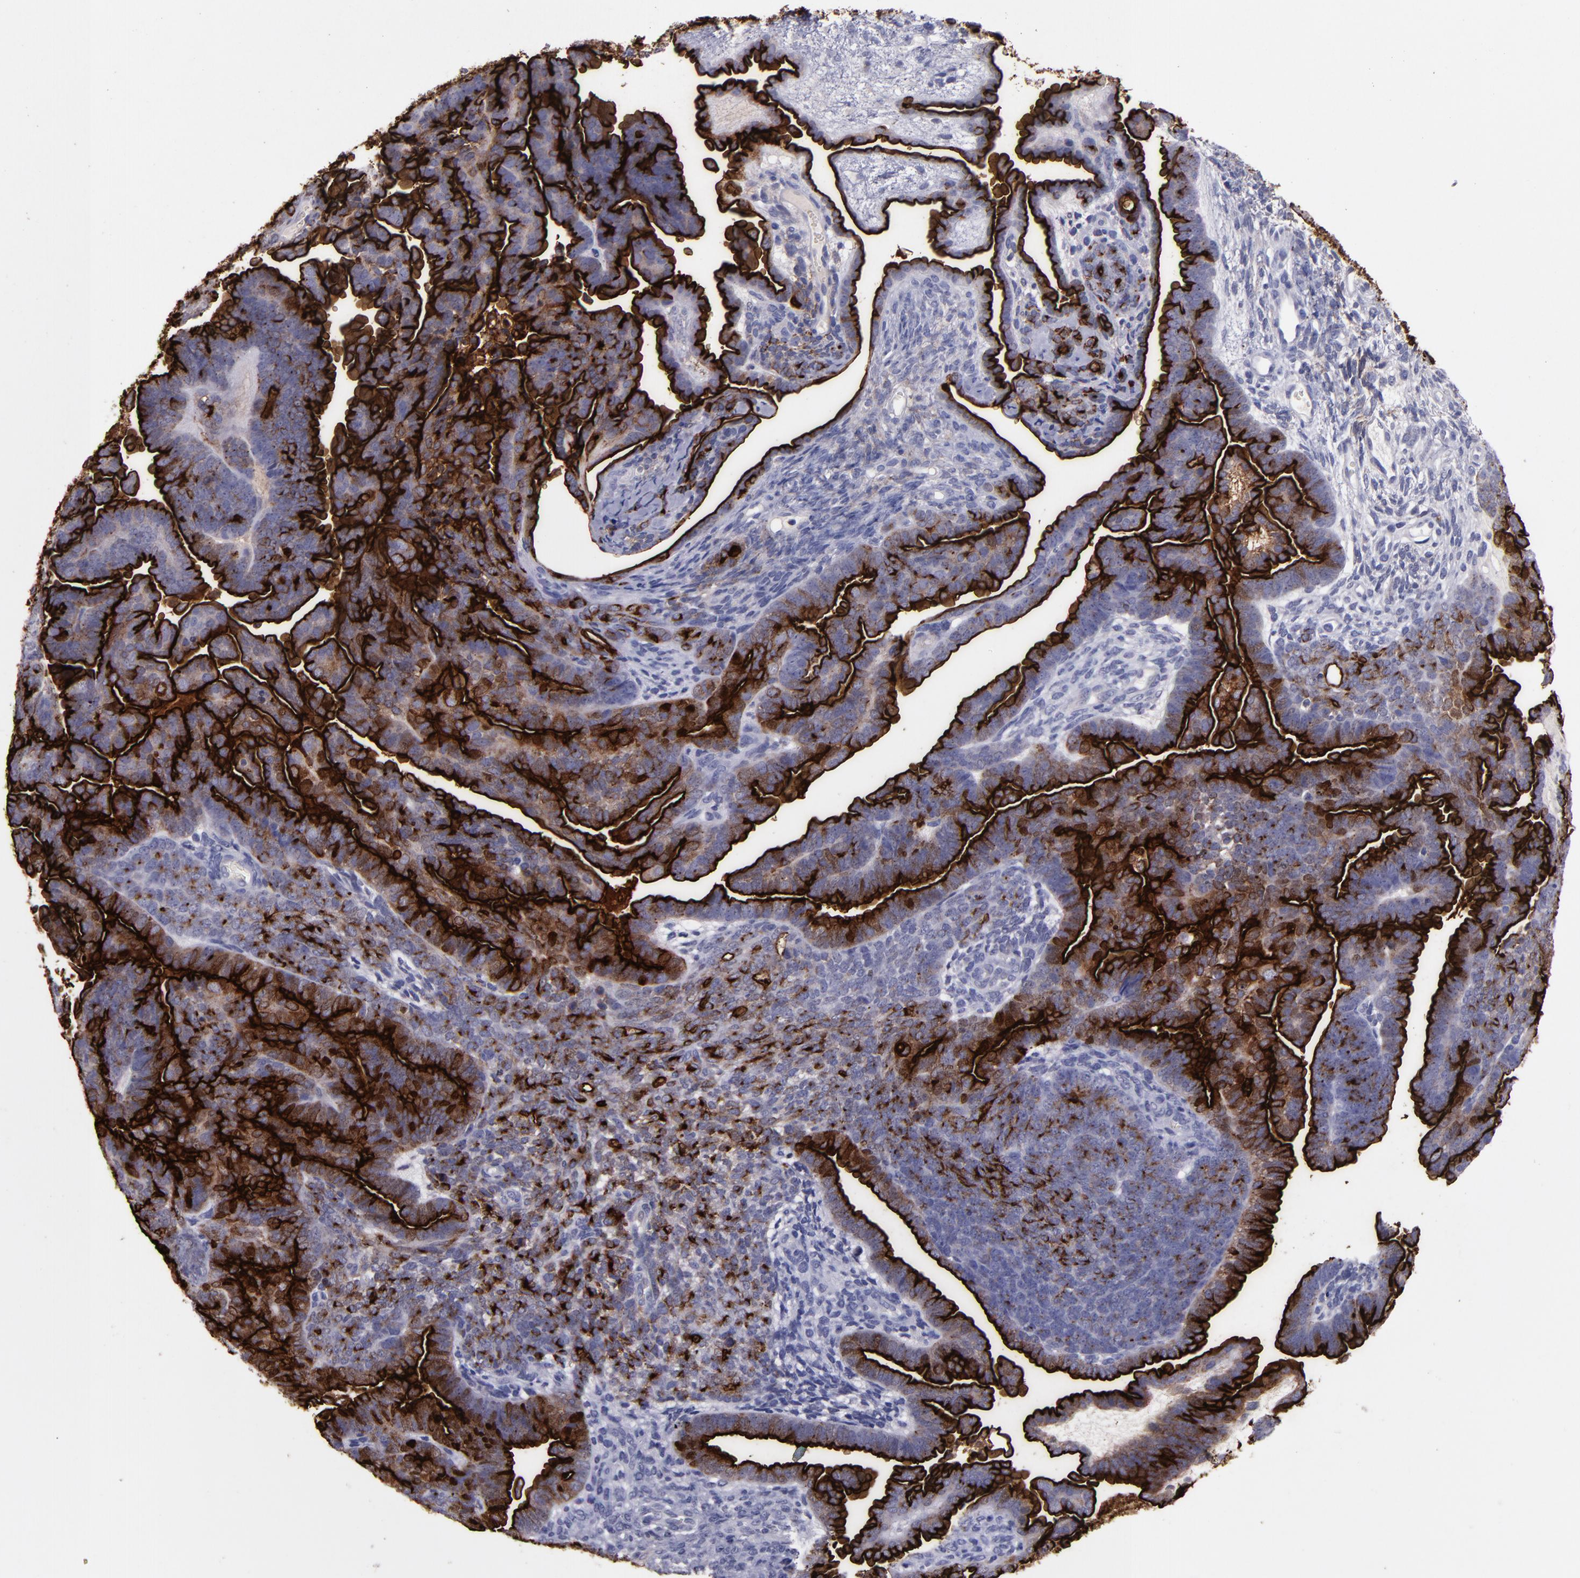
{"staining": {"intensity": "strong", "quantity": ">75%", "location": "cytoplasmic/membranous"}, "tissue": "endometrial cancer", "cell_type": "Tumor cells", "image_type": "cancer", "snomed": [{"axis": "morphology", "description": "Neoplasm, malignant, NOS"}, {"axis": "topography", "description": "Endometrium"}], "caption": "High-magnification brightfield microscopy of malignant neoplasm (endometrial) stained with DAB (brown) and counterstained with hematoxylin (blue). tumor cells exhibit strong cytoplasmic/membranous expression is seen in about>75% of cells.", "gene": "MFGE8", "patient": {"sex": "female", "age": 74}}